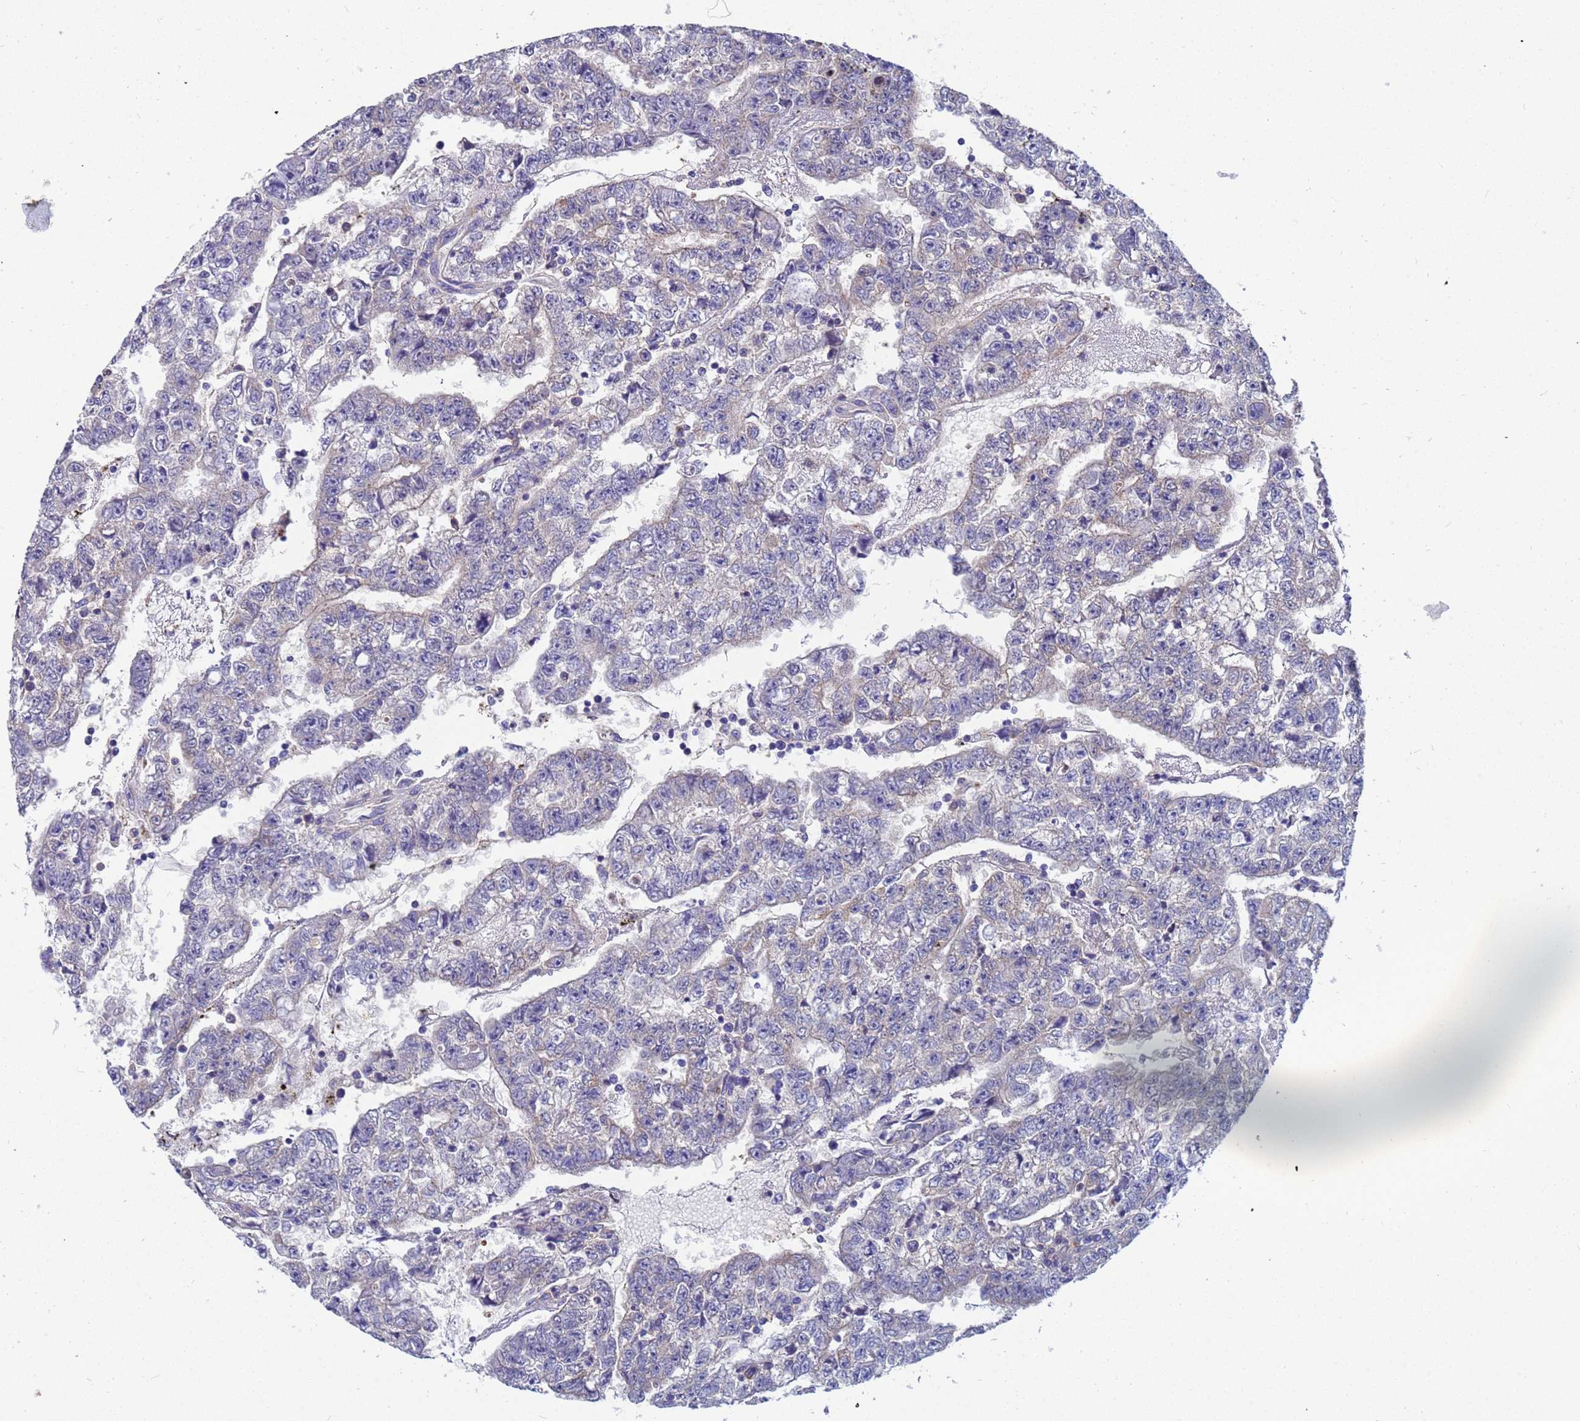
{"staining": {"intensity": "negative", "quantity": "none", "location": "none"}, "tissue": "testis cancer", "cell_type": "Tumor cells", "image_type": "cancer", "snomed": [{"axis": "morphology", "description": "Carcinoma, Embryonal, NOS"}, {"axis": "topography", "description": "Testis"}], "caption": "This is an IHC histopathology image of embryonal carcinoma (testis). There is no staining in tumor cells.", "gene": "TTLL11", "patient": {"sex": "male", "age": 25}}